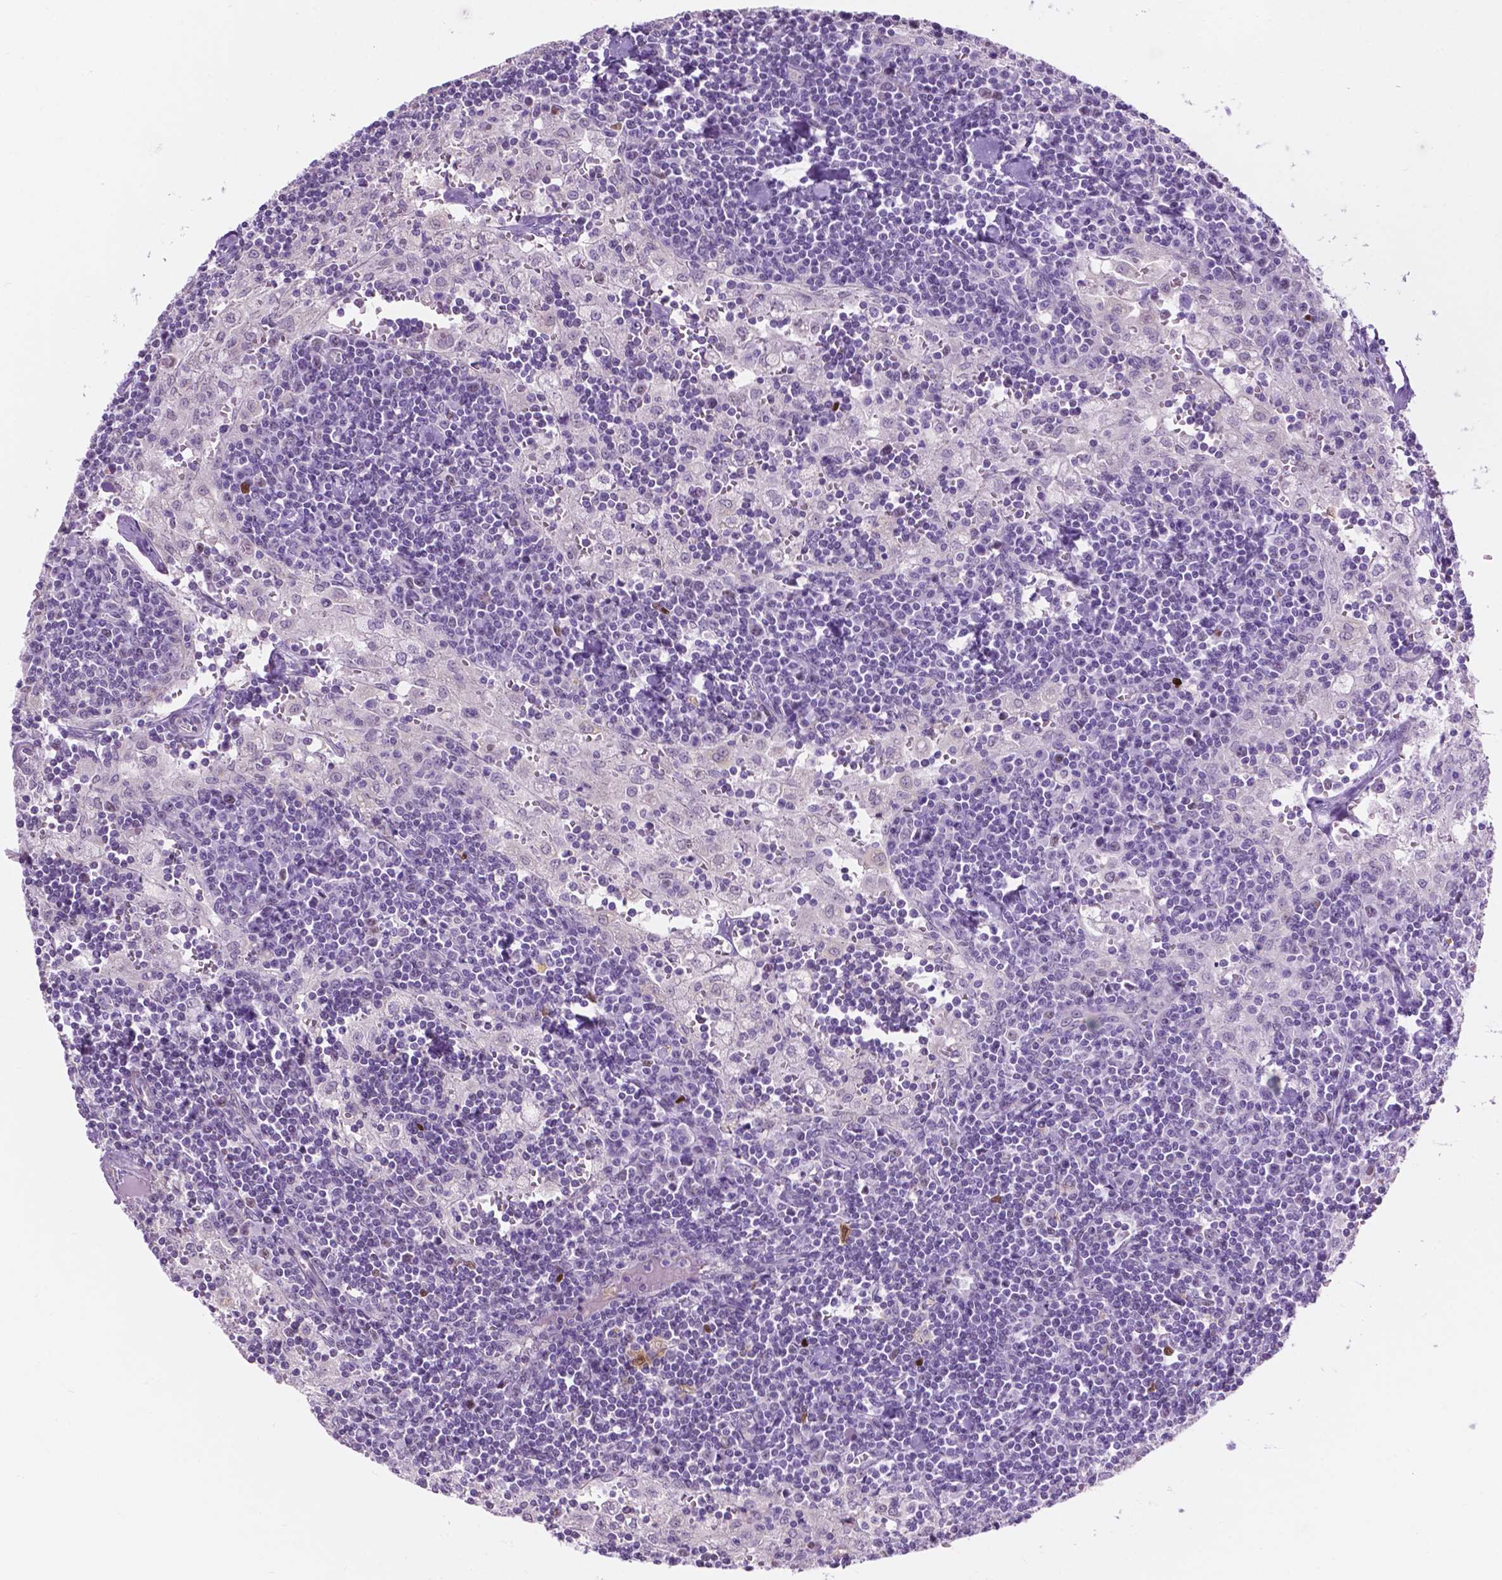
{"staining": {"intensity": "negative", "quantity": "none", "location": "none"}, "tissue": "lymph node", "cell_type": "Germinal center cells", "image_type": "normal", "snomed": [{"axis": "morphology", "description": "Normal tissue, NOS"}, {"axis": "topography", "description": "Lymph node"}], "caption": "This is a micrograph of immunohistochemistry (IHC) staining of benign lymph node, which shows no expression in germinal center cells.", "gene": "ACY3", "patient": {"sex": "male", "age": 55}}